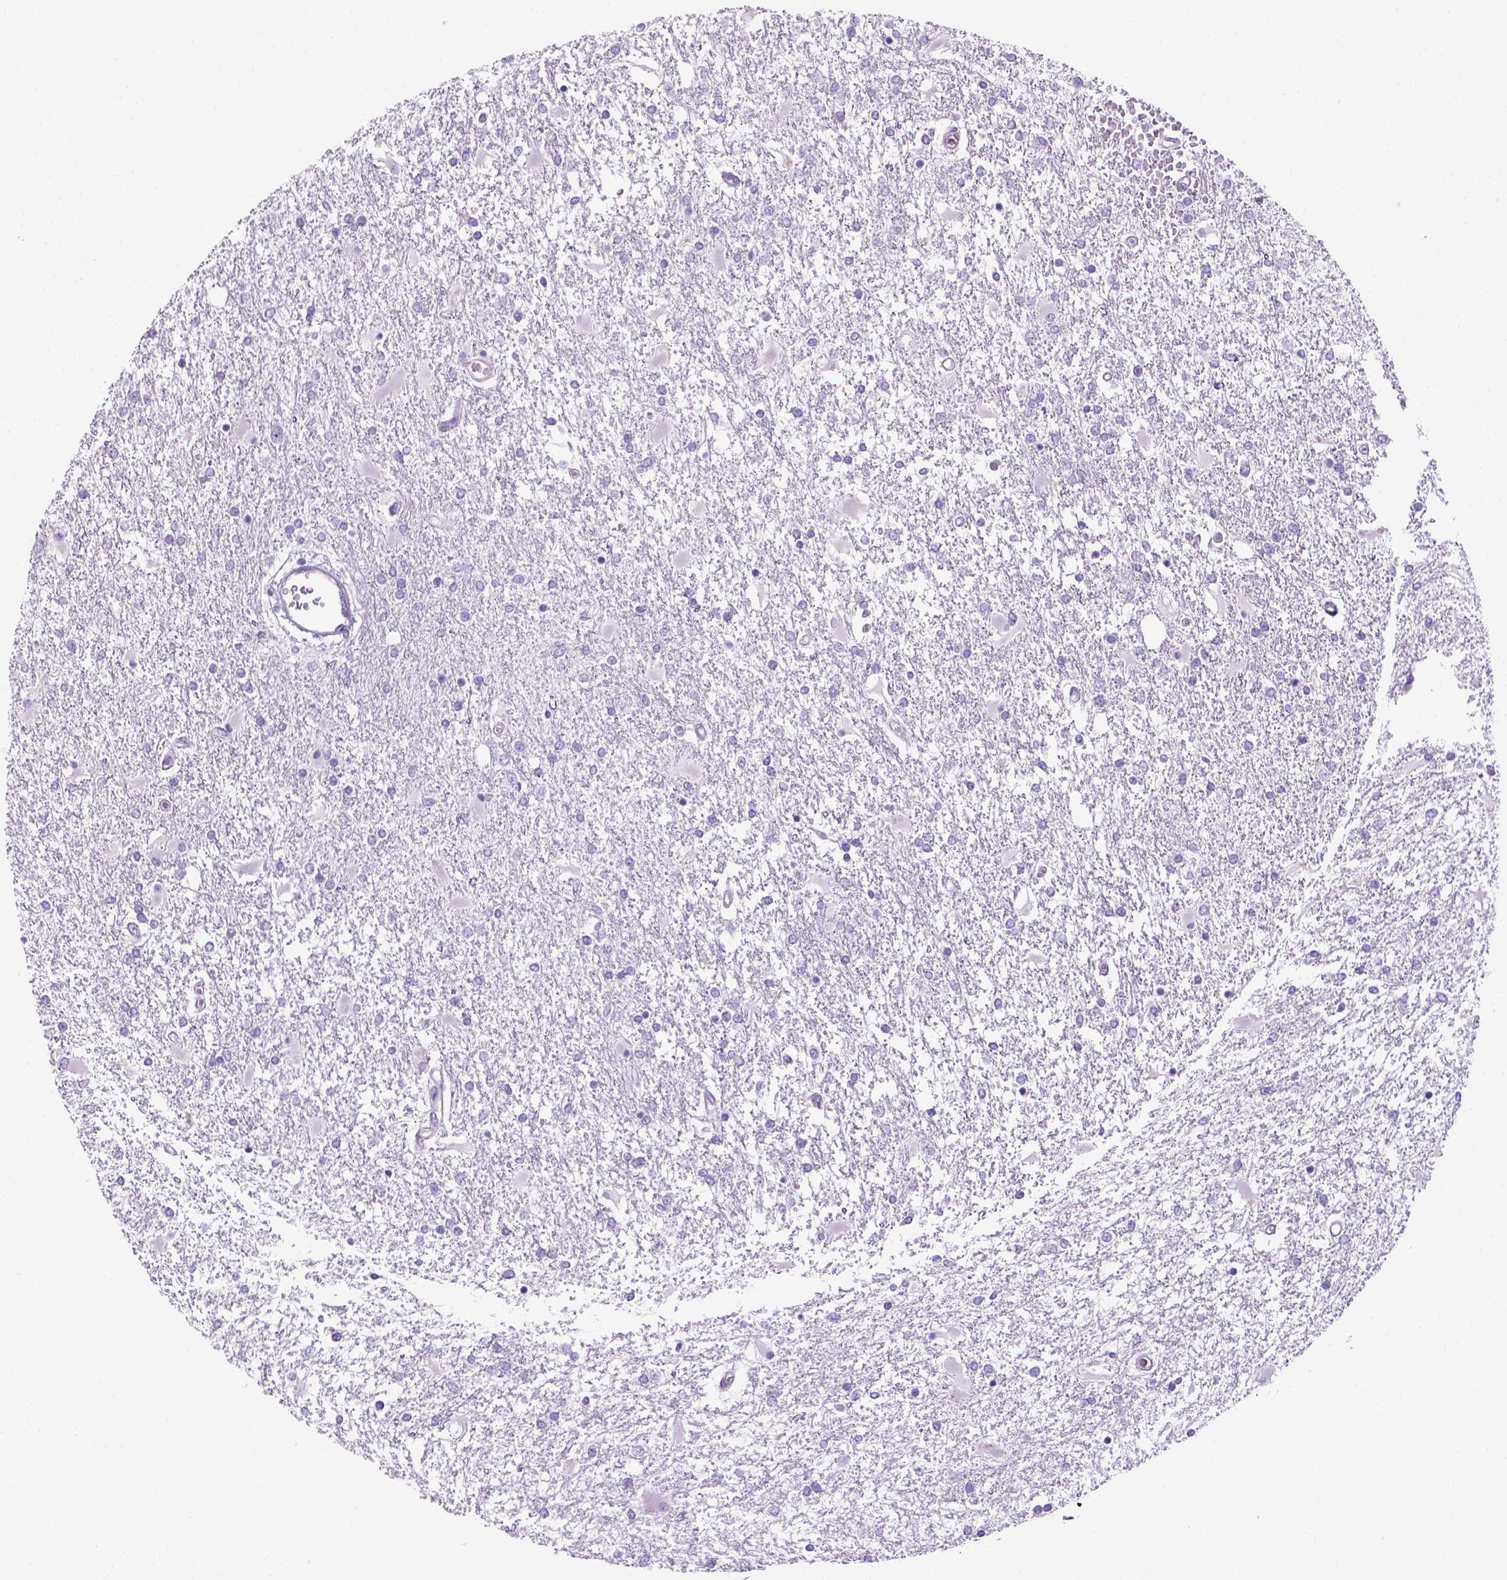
{"staining": {"intensity": "negative", "quantity": "none", "location": "none"}, "tissue": "glioma", "cell_type": "Tumor cells", "image_type": "cancer", "snomed": [{"axis": "morphology", "description": "Glioma, malignant, High grade"}, {"axis": "topography", "description": "Cerebral cortex"}], "caption": "Immunohistochemistry (IHC) image of malignant glioma (high-grade) stained for a protein (brown), which shows no positivity in tumor cells.", "gene": "ARHGEF33", "patient": {"sex": "male", "age": 79}}